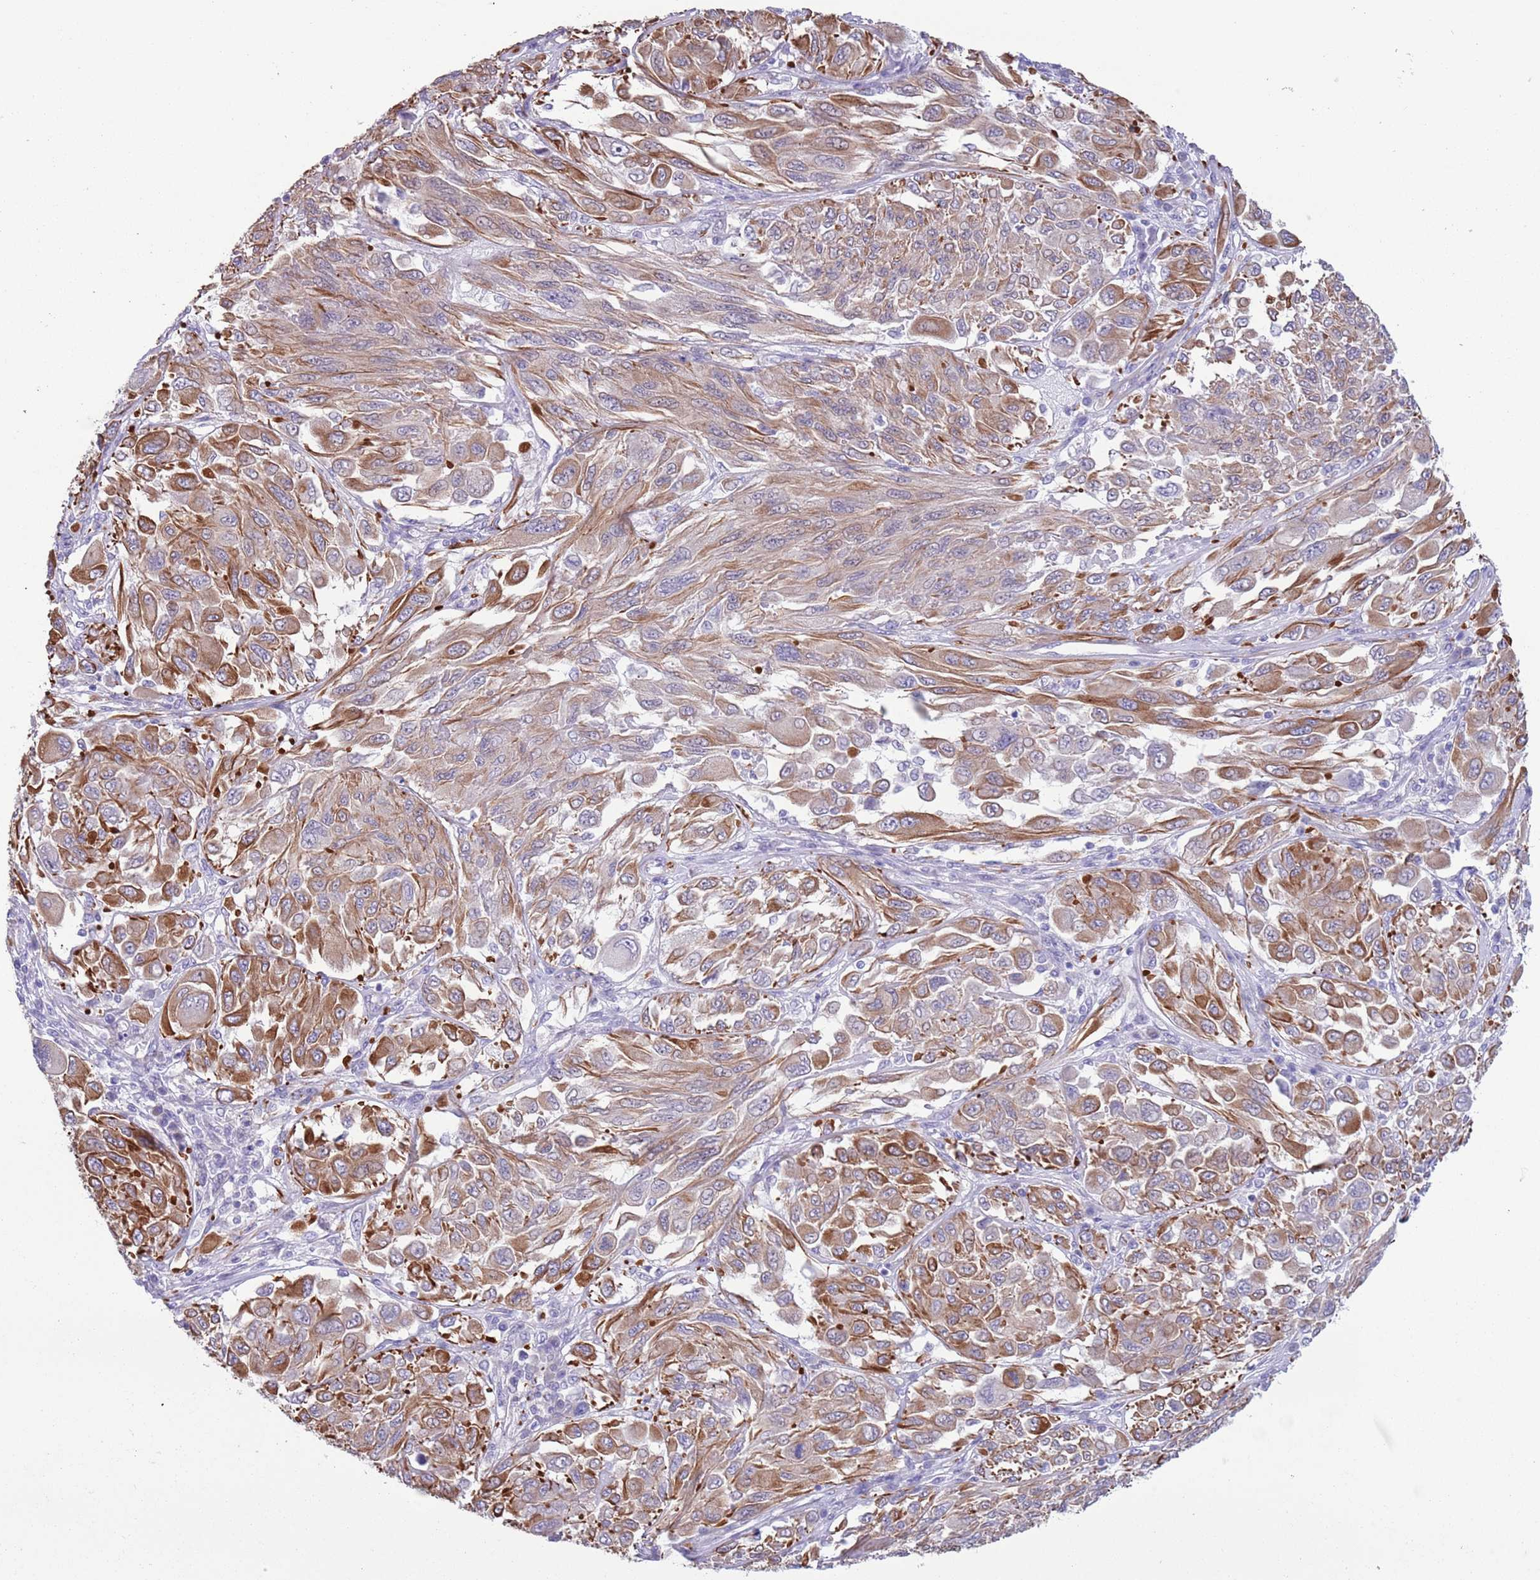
{"staining": {"intensity": "moderate", "quantity": ">75%", "location": "cytoplasmic/membranous"}, "tissue": "melanoma", "cell_type": "Tumor cells", "image_type": "cancer", "snomed": [{"axis": "morphology", "description": "Malignant melanoma, NOS"}, {"axis": "topography", "description": "Skin"}], "caption": "About >75% of tumor cells in malignant melanoma reveal moderate cytoplasmic/membranous protein staining as visualized by brown immunohistochemical staining.", "gene": "TSGA13", "patient": {"sex": "female", "age": 91}}